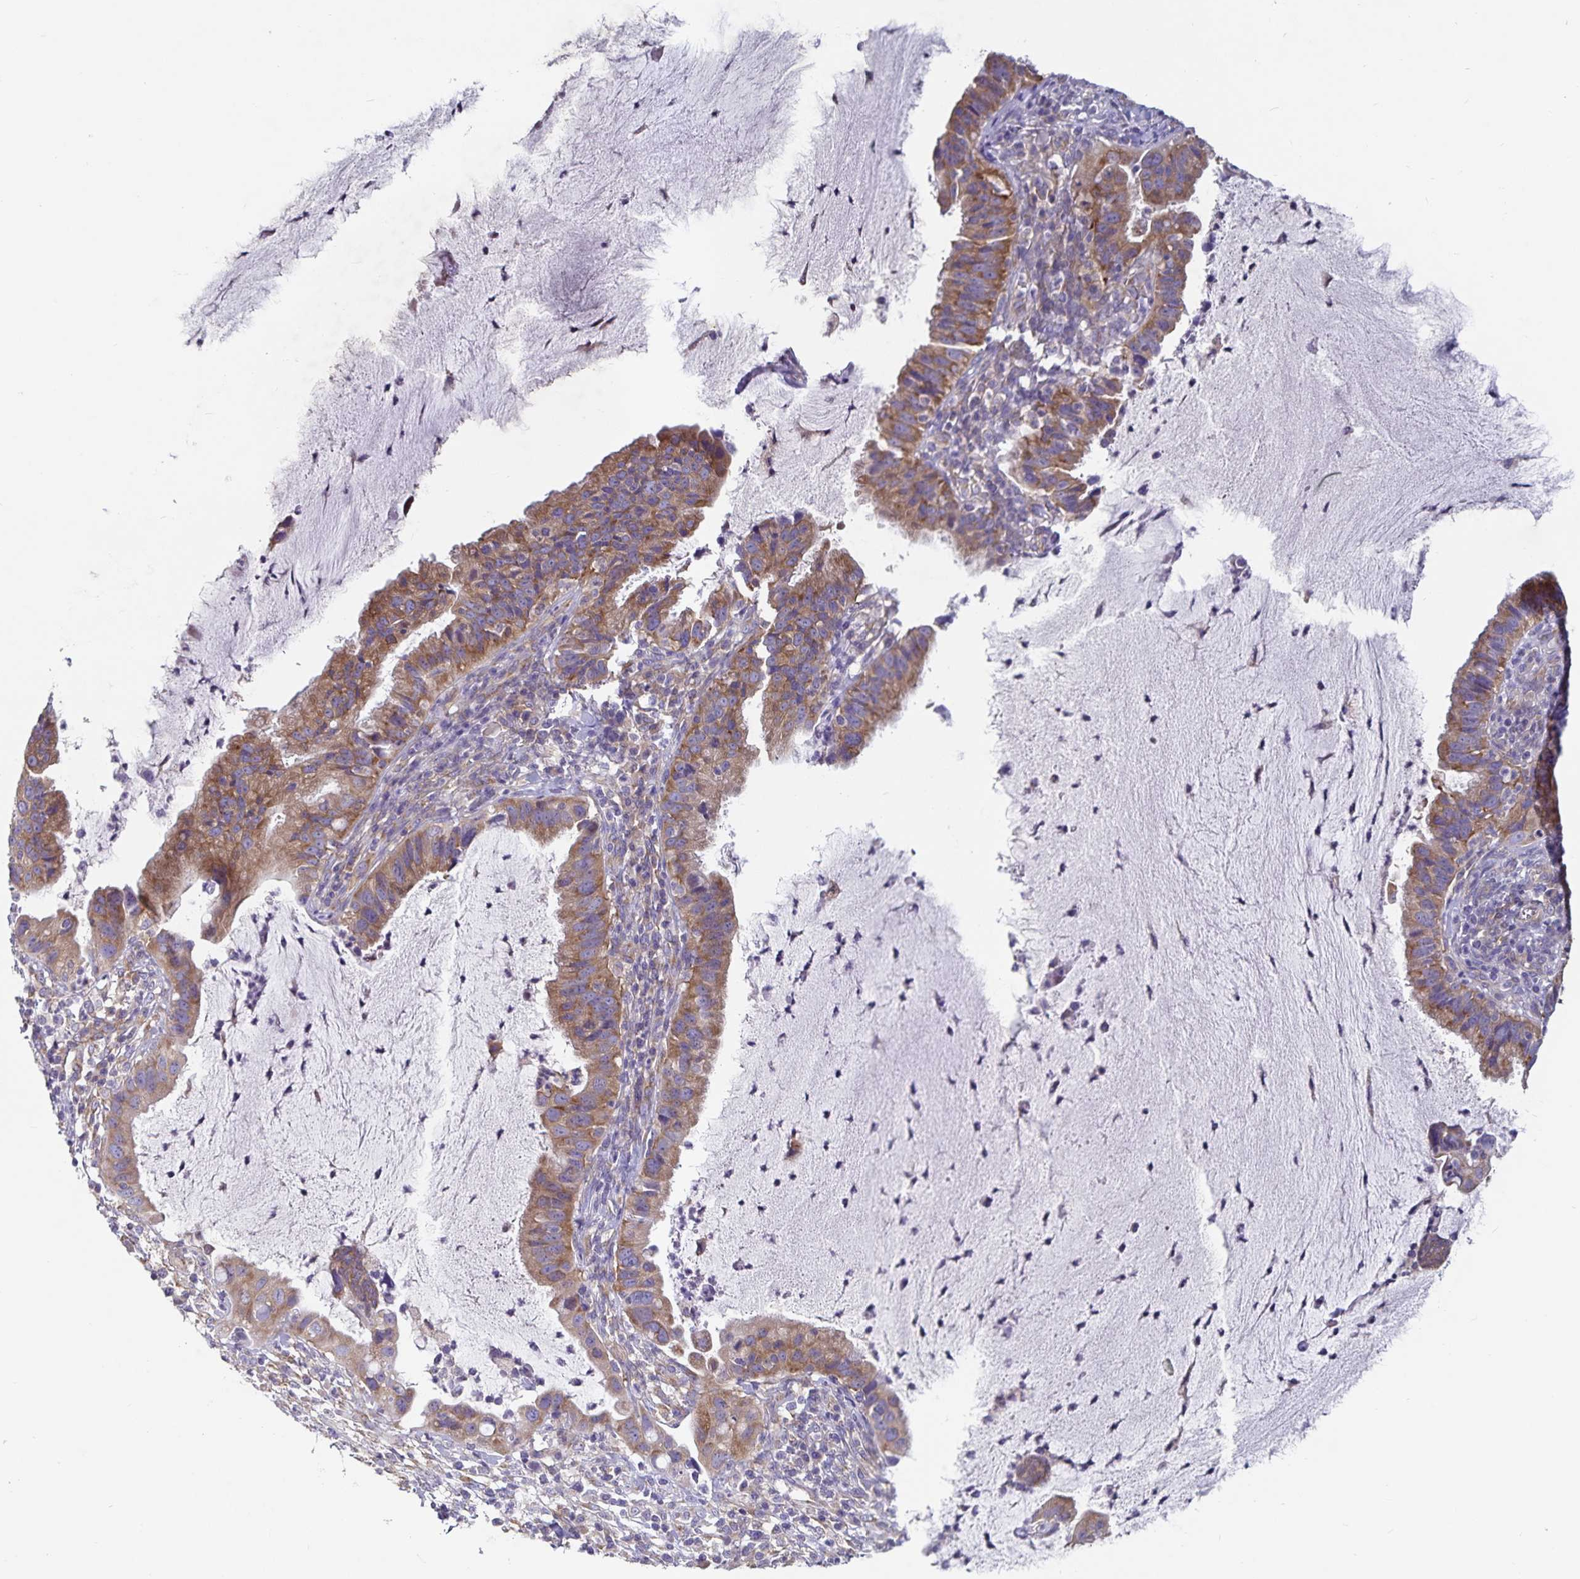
{"staining": {"intensity": "moderate", "quantity": ">75%", "location": "cytoplasmic/membranous"}, "tissue": "cervical cancer", "cell_type": "Tumor cells", "image_type": "cancer", "snomed": [{"axis": "morphology", "description": "Adenocarcinoma, NOS"}, {"axis": "topography", "description": "Cervix"}], "caption": "Cervical cancer stained with DAB immunohistochemistry (IHC) displays medium levels of moderate cytoplasmic/membranous staining in approximately >75% of tumor cells.", "gene": "FAM120A", "patient": {"sex": "female", "age": 34}}